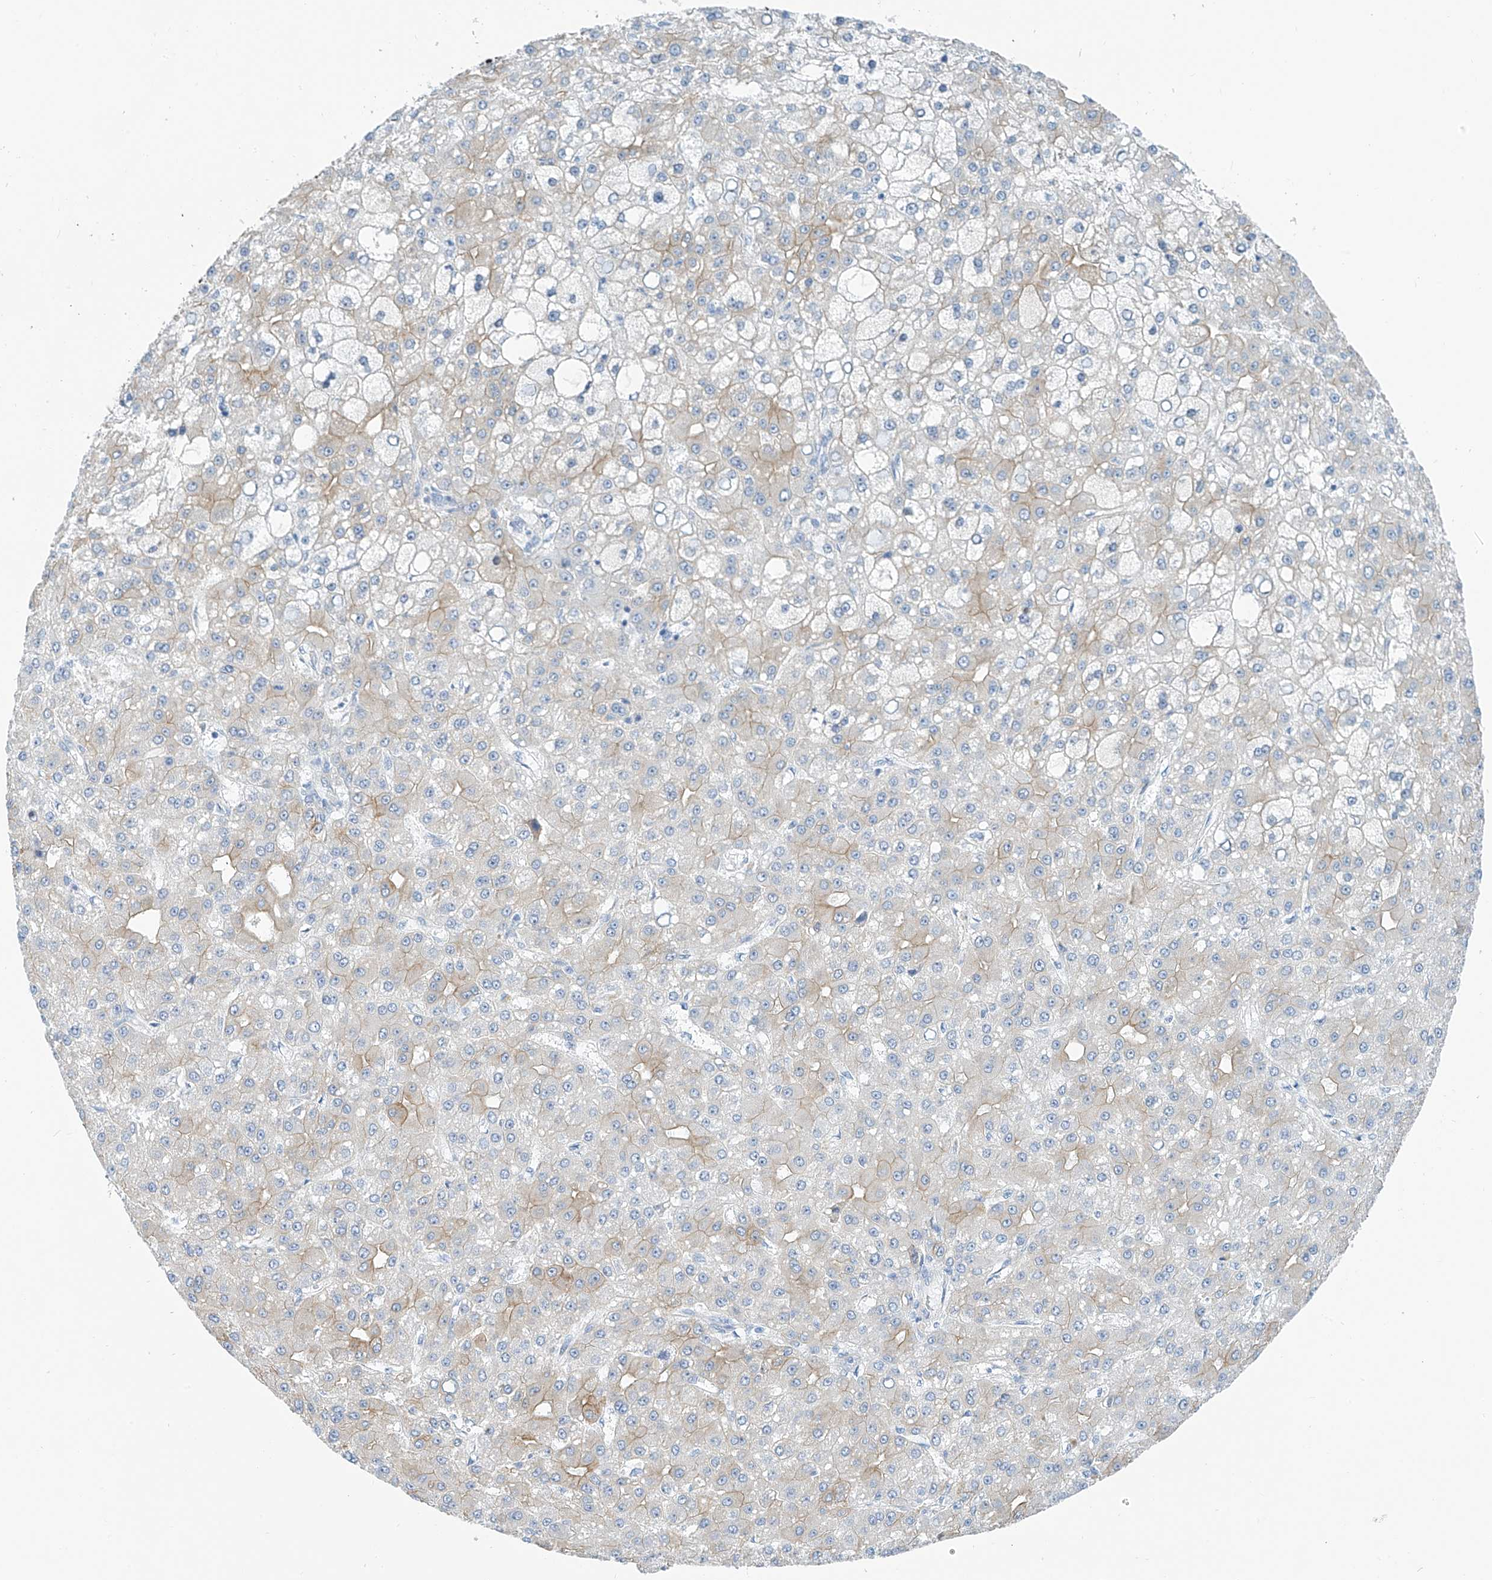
{"staining": {"intensity": "weak", "quantity": "25%-75%", "location": "cytoplasmic/membranous"}, "tissue": "liver cancer", "cell_type": "Tumor cells", "image_type": "cancer", "snomed": [{"axis": "morphology", "description": "Carcinoma, Hepatocellular, NOS"}, {"axis": "topography", "description": "Liver"}], "caption": "Immunohistochemical staining of liver hepatocellular carcinoma demonstrates low levels of weak cytoplasmic/membranous protein positivity in about 25%-75% of tumor cells.", "gene": "PIK3C2B", "patient": {"sex": "male", "age": 67}}